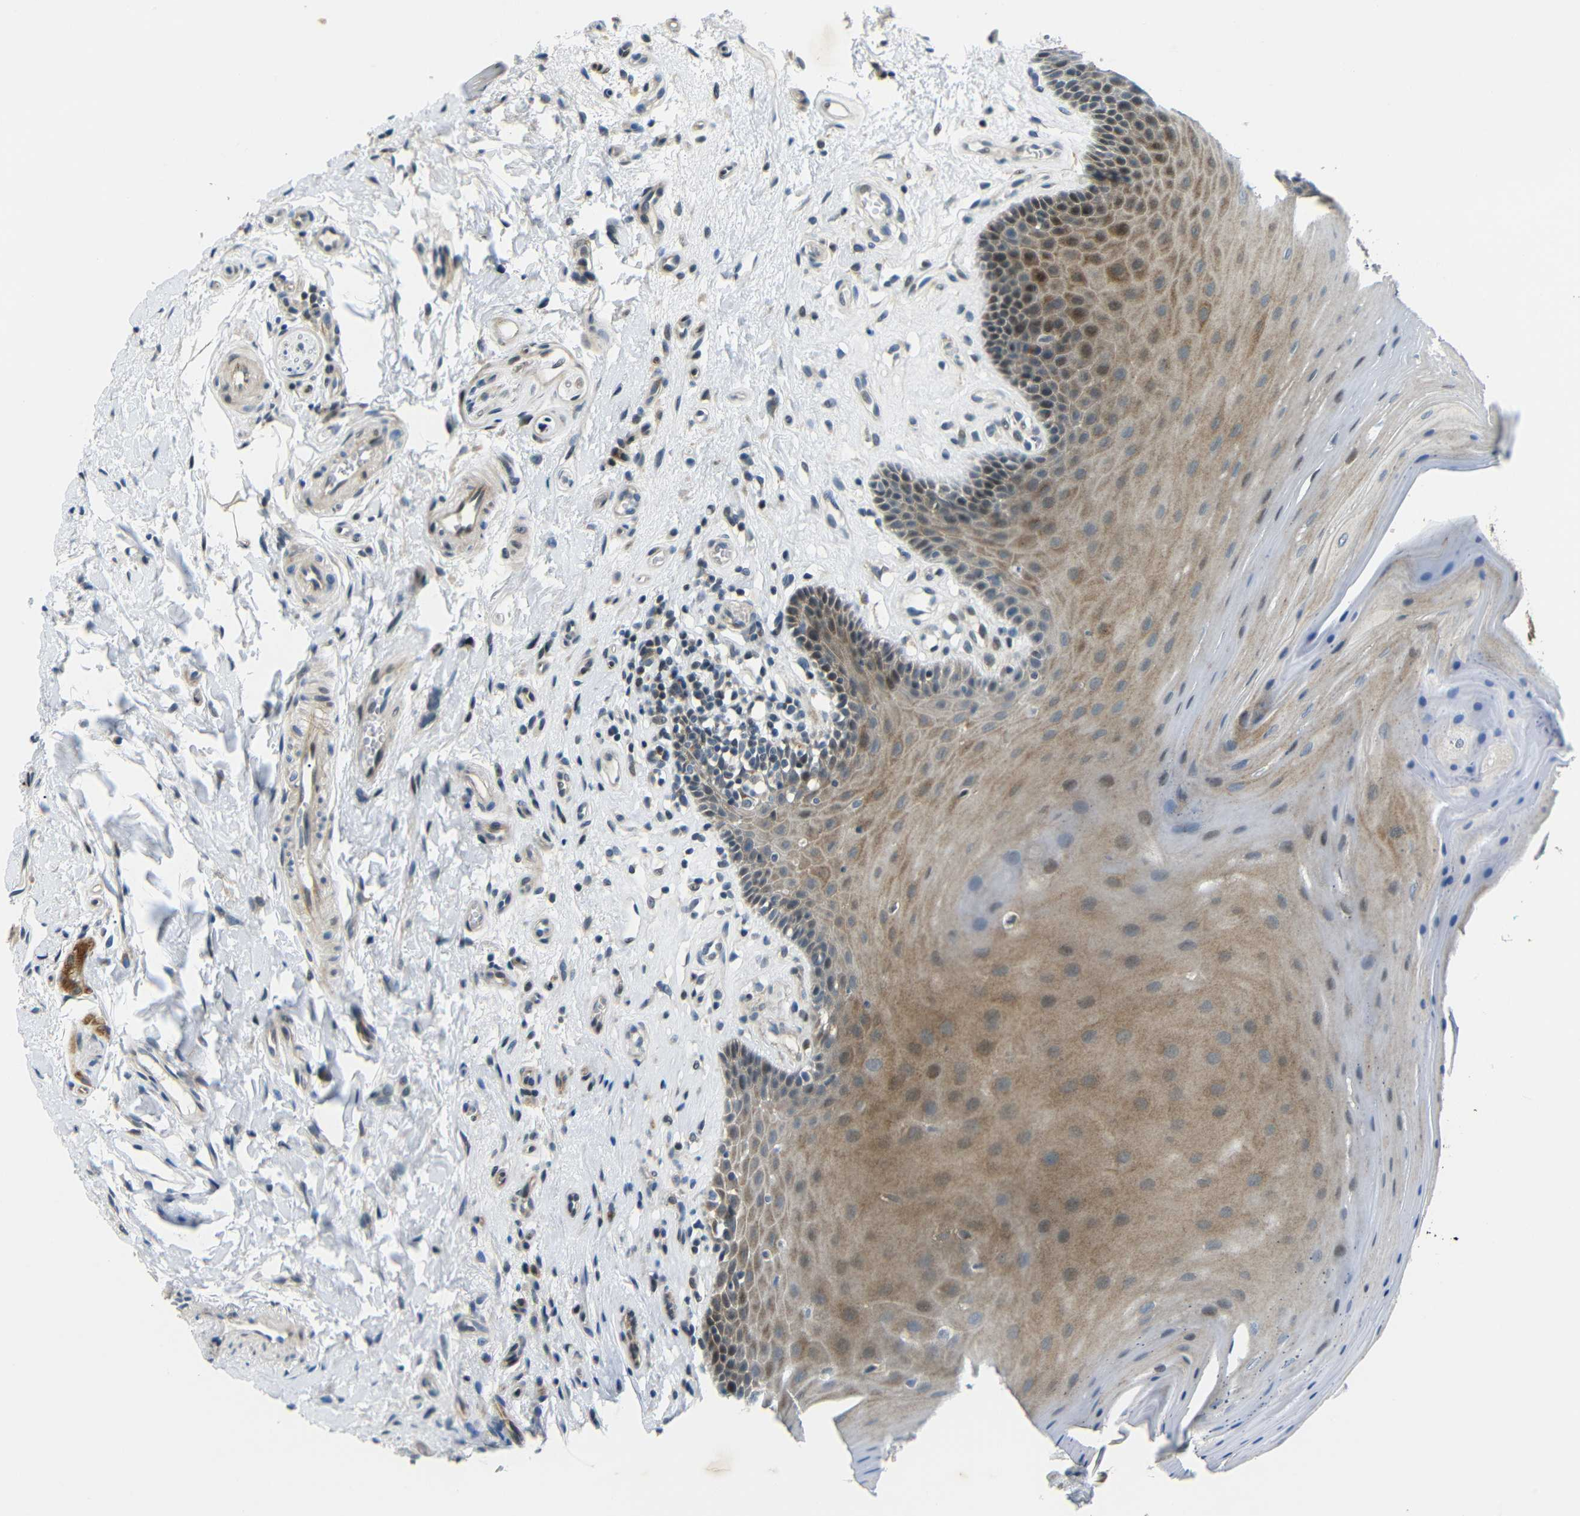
{"staining": {"intensity": "moderate", "quantity": "25%-75%", "location": "cytoplasmic/membranous"}, "tissue": "oral mucosa", "cell_type": "Squamous epithelial cells", "image_type": "normal", "snomed": [{"axis": "morphology", "description": "Normal tissue, NOS"}, {"axis": "topography", "description": "Skeletal muscle"}, {"axis": "topography", "description": "Oral tissue"}], "caption": "Immunohistochemistry (IHC) (DAB (3,3'-diaminobenzidine)) staining of unremarkable oral mucosa displays moderate cytoplasmic/membranous protein expression in approximately 25%-75% of squamous epithelial cells. The staining is performed using DAB (3,3'-diaminobenzidine) brown chromogen to label protein expression. The nuclei are counter-stained blue using hematoxylin.", "gene": "SYDE1", "patient": {"sex": "male", "age": 58}}